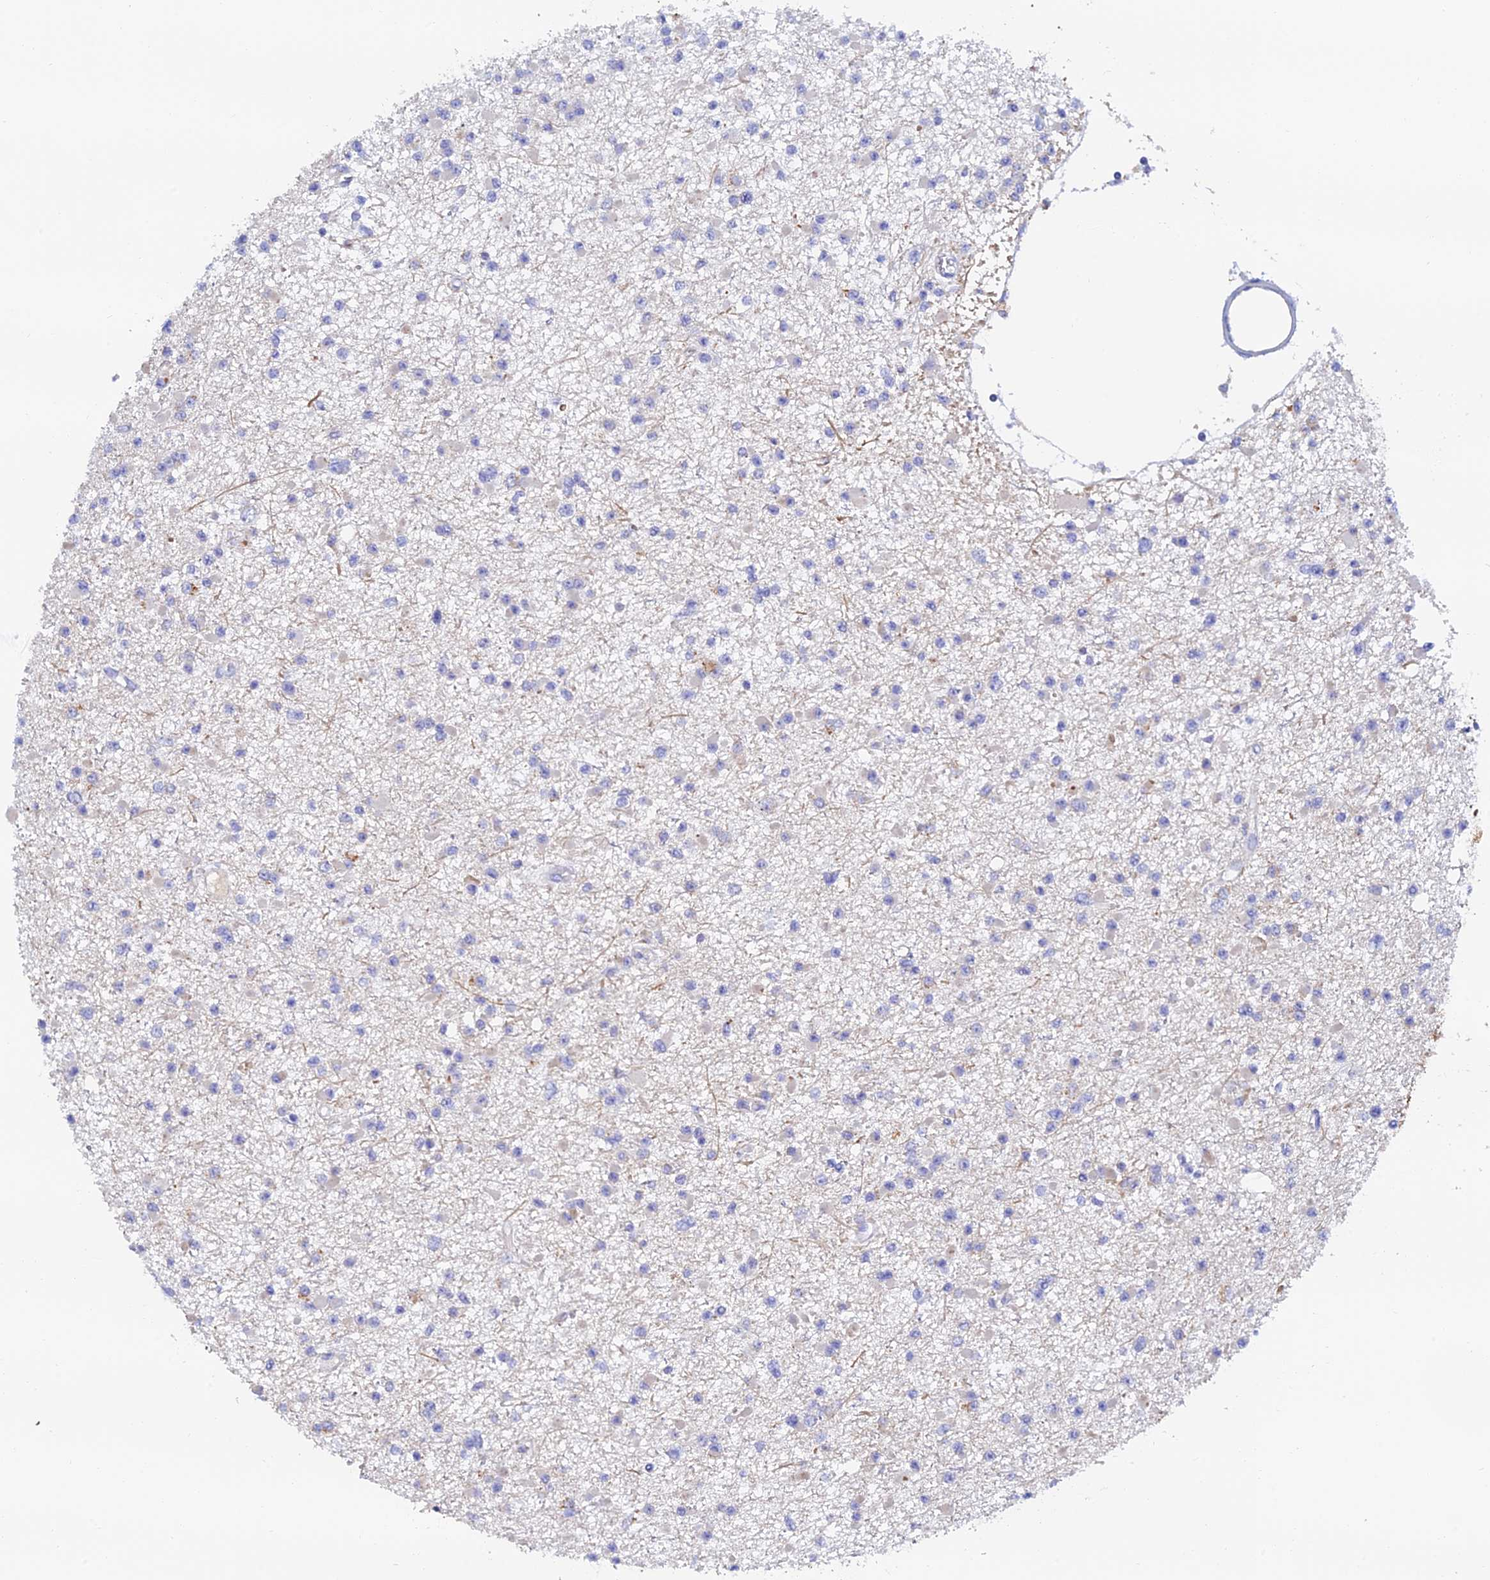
{"staining": {"intensity": "negative", "quantity": "none", "location": "none"}, "tissue": "glioma", "cell_type": "Tumor cells", "image_type": "cancer", "snomed": [{"axis": "morphology", "description": "Glioma, malignant, Low grade"}, {"axis": "topography", "description": "Brain"}], "caption": "Glioma was stained to show a protein in brown. There is no significant staining in tumor cells. (DAB immunohistochemistry (IHC) with hematoxylin counter stain).", "gene": "RPGRIP1L", "patient": {"sex": "female", "age": 22}}